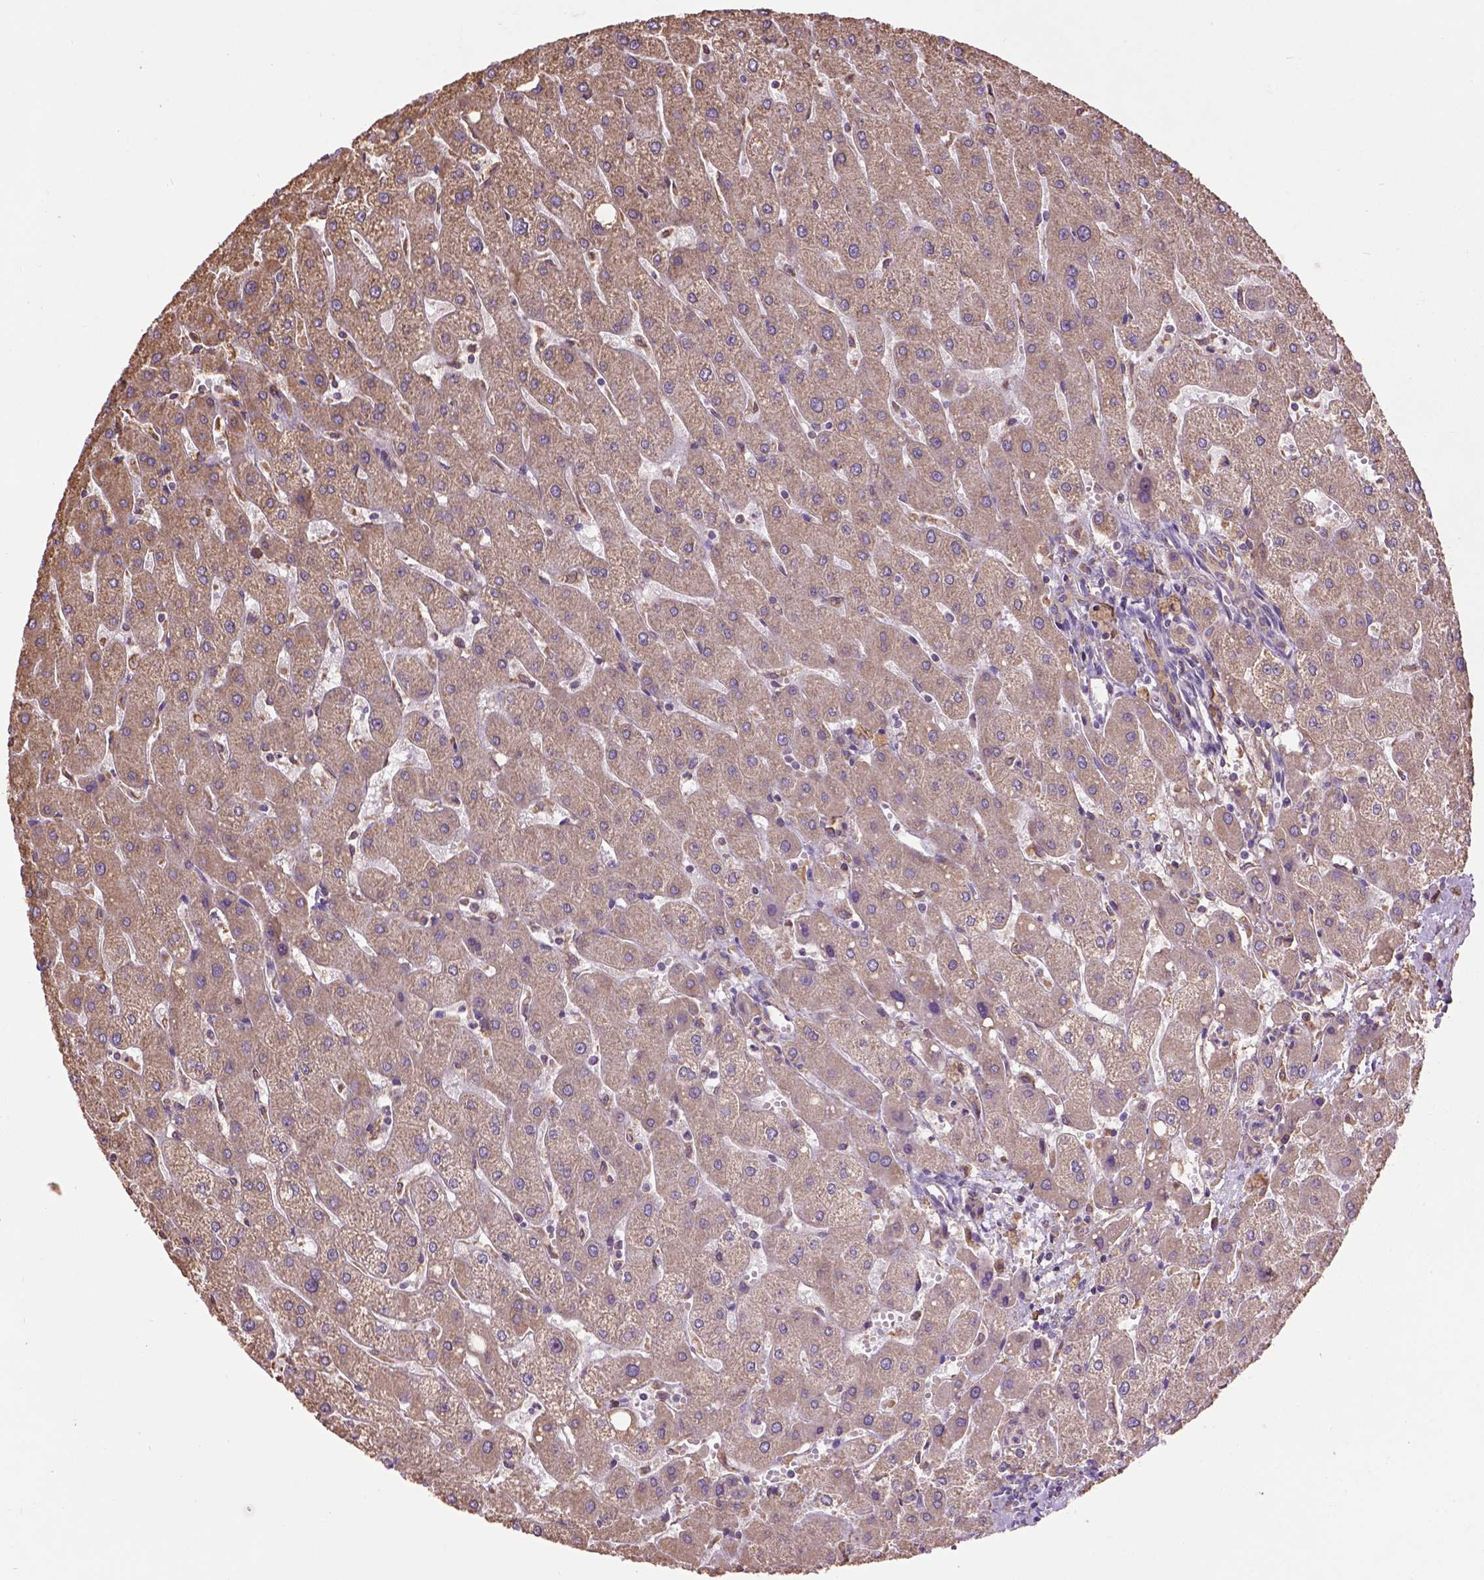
{"staining": {"intensity": "weak", "quantity": ">75%", "location": "cytoplasmic/membranous"}, "tissue": "liver", "cell_type": "Cholangiocytes", "image_type": "normal", "snomed": [{"axis": "morphology", "description": "Normal tissue, NOS"}, {"axis": "topography", "description": "Liver"}], "caption": "Protein expression analysis of normal liver exhibits weak cytoplasmic/membranous staining in about >75% of cholangiocytes.", "gene": "PPP2R5E", "patient": {"sex": "male", "age": 67}}